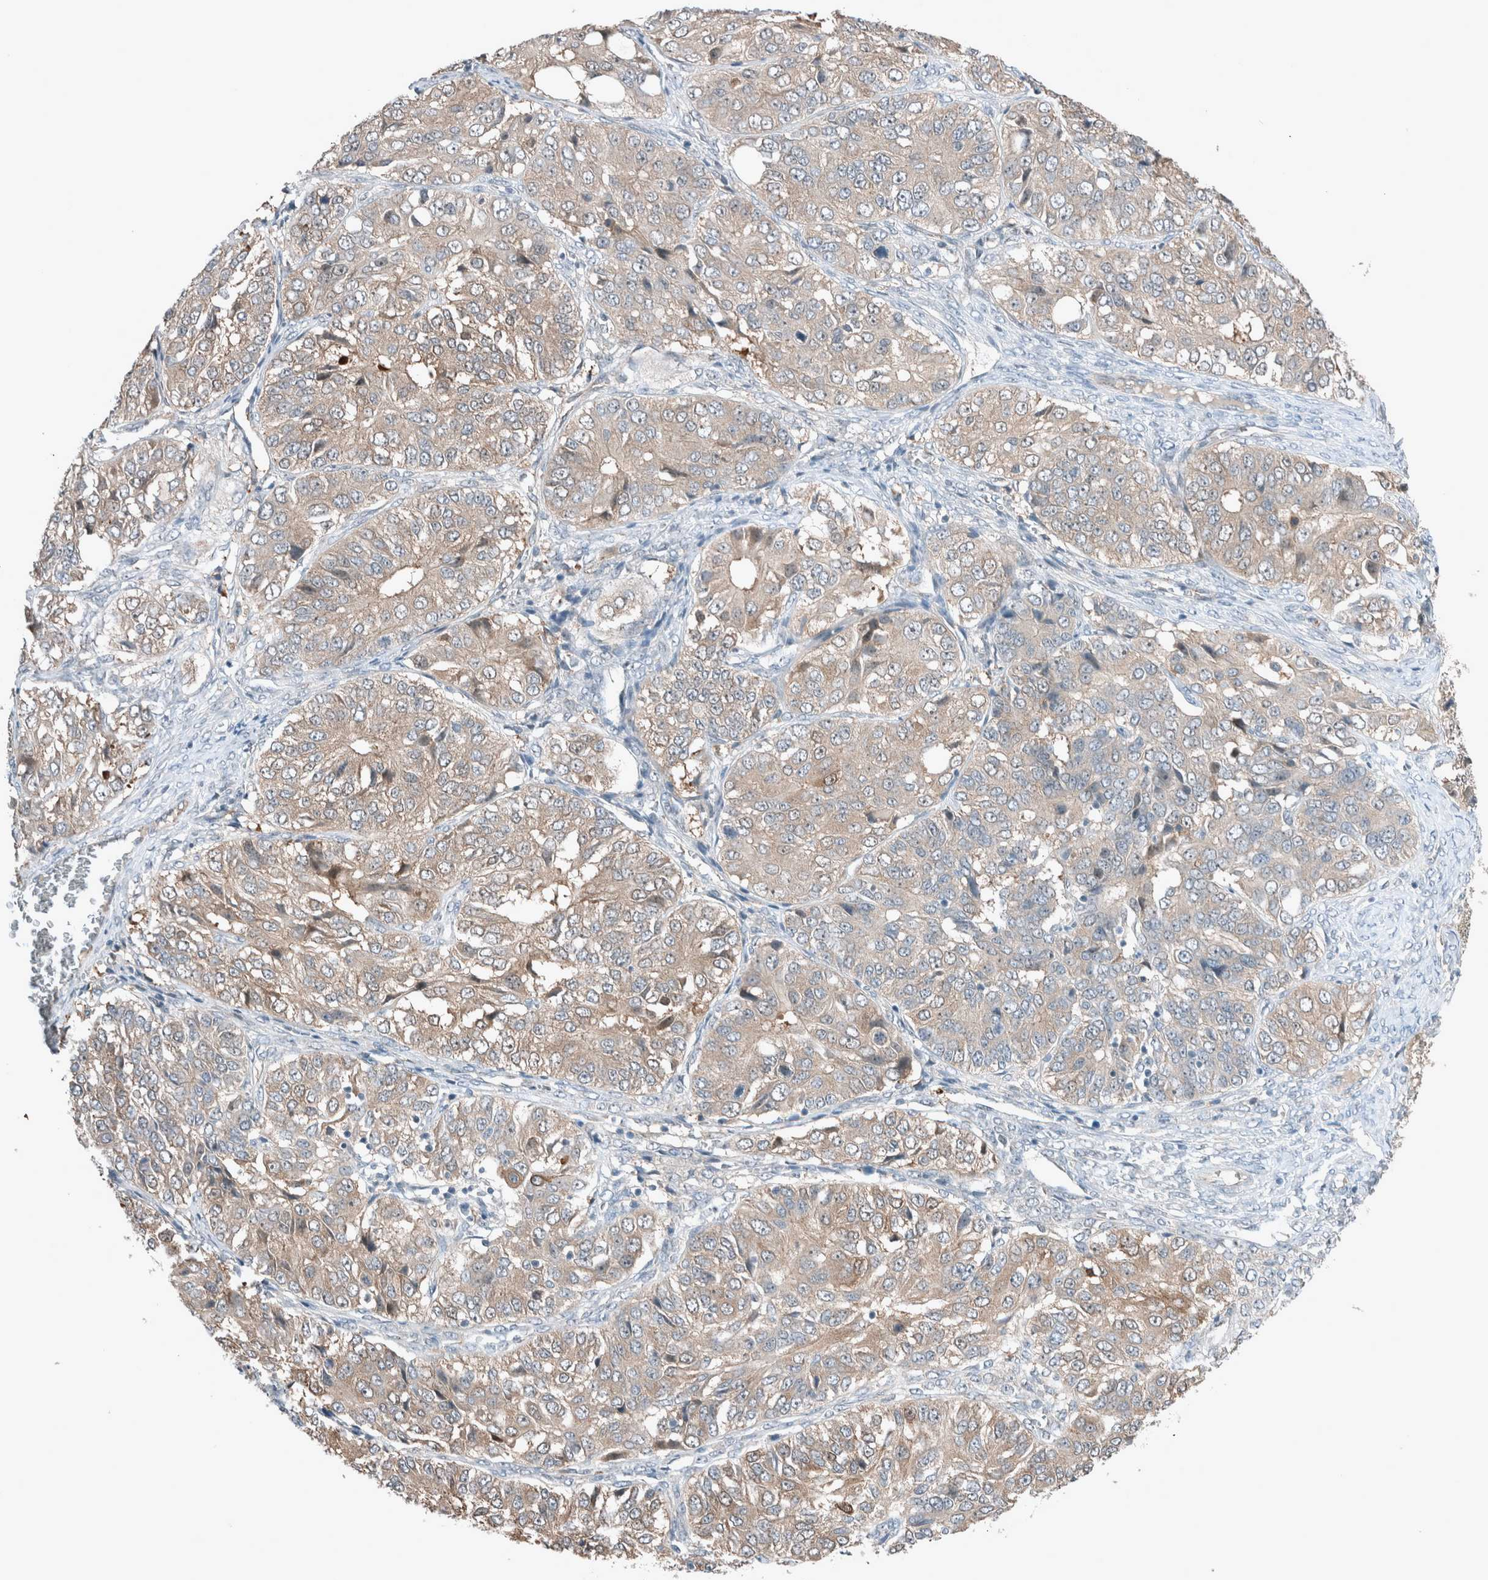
{"staining": {"intensity": "weak", "quantity": "<25%", "location": "cytoplasmic/membranous"}, "tissue": "ovarian cancer", "cell_type": "Tumor cells", "image_type": "cancer", "snomed": [{"axis": "morphology", "description": "Carcinoma, endometroid"}, {"axis": "topography", "description": "Ovary"}], "caption": "This is an immunohistochemistry (IHC) micrograph of ovarian cancer (endometroid carcinoma). There is no positivity in tumor cells.", "gene": "RALGDS", "patient": {"sex": "female", "age": 51}}